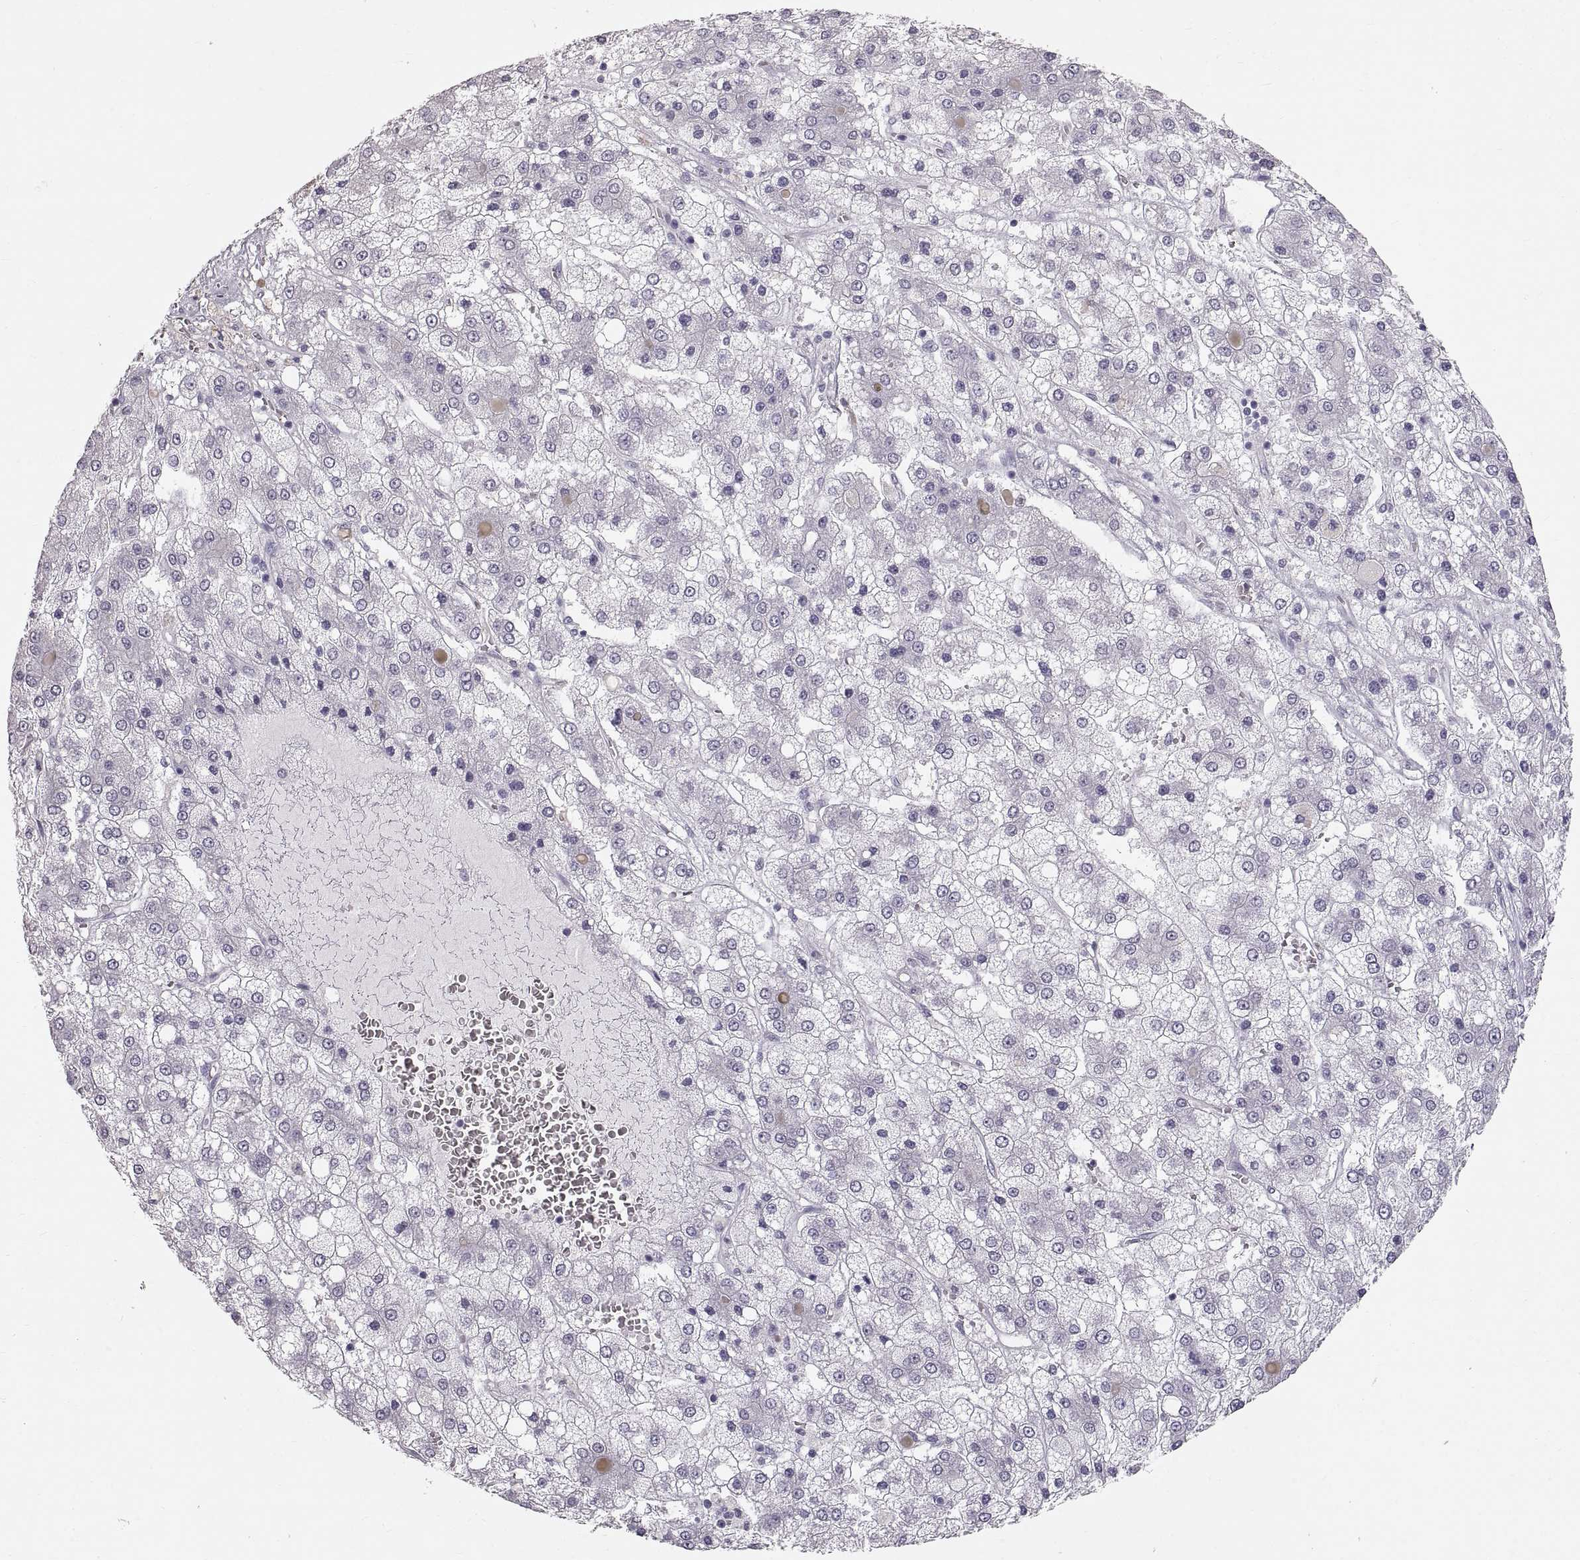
{"staining": {"intensity": "negative", "quantity": "none", "location": "none"}, "tissue": "liver cancer", "cell_type": "Tumor cells", "image_type": "cancer", "snomed": [{"axis": "morphology", "description": "Carcinoma, Hepatocellular, NOS"}, {"axis": "topography", "description": "Liver"}], "caption": "Immunohistochemical staining of human liver hepatocellular carcinoma displays no significant expression in tumor cells. The staining was performed using DAB (3,3'-diaminobenzidine) to visualize the protein expression in brown, while the nuclei were stained in blue with hematoxylin (Magnification: 20x).", "gene": "SPACDR", "patient": {"sex": "male", "age": 73}}